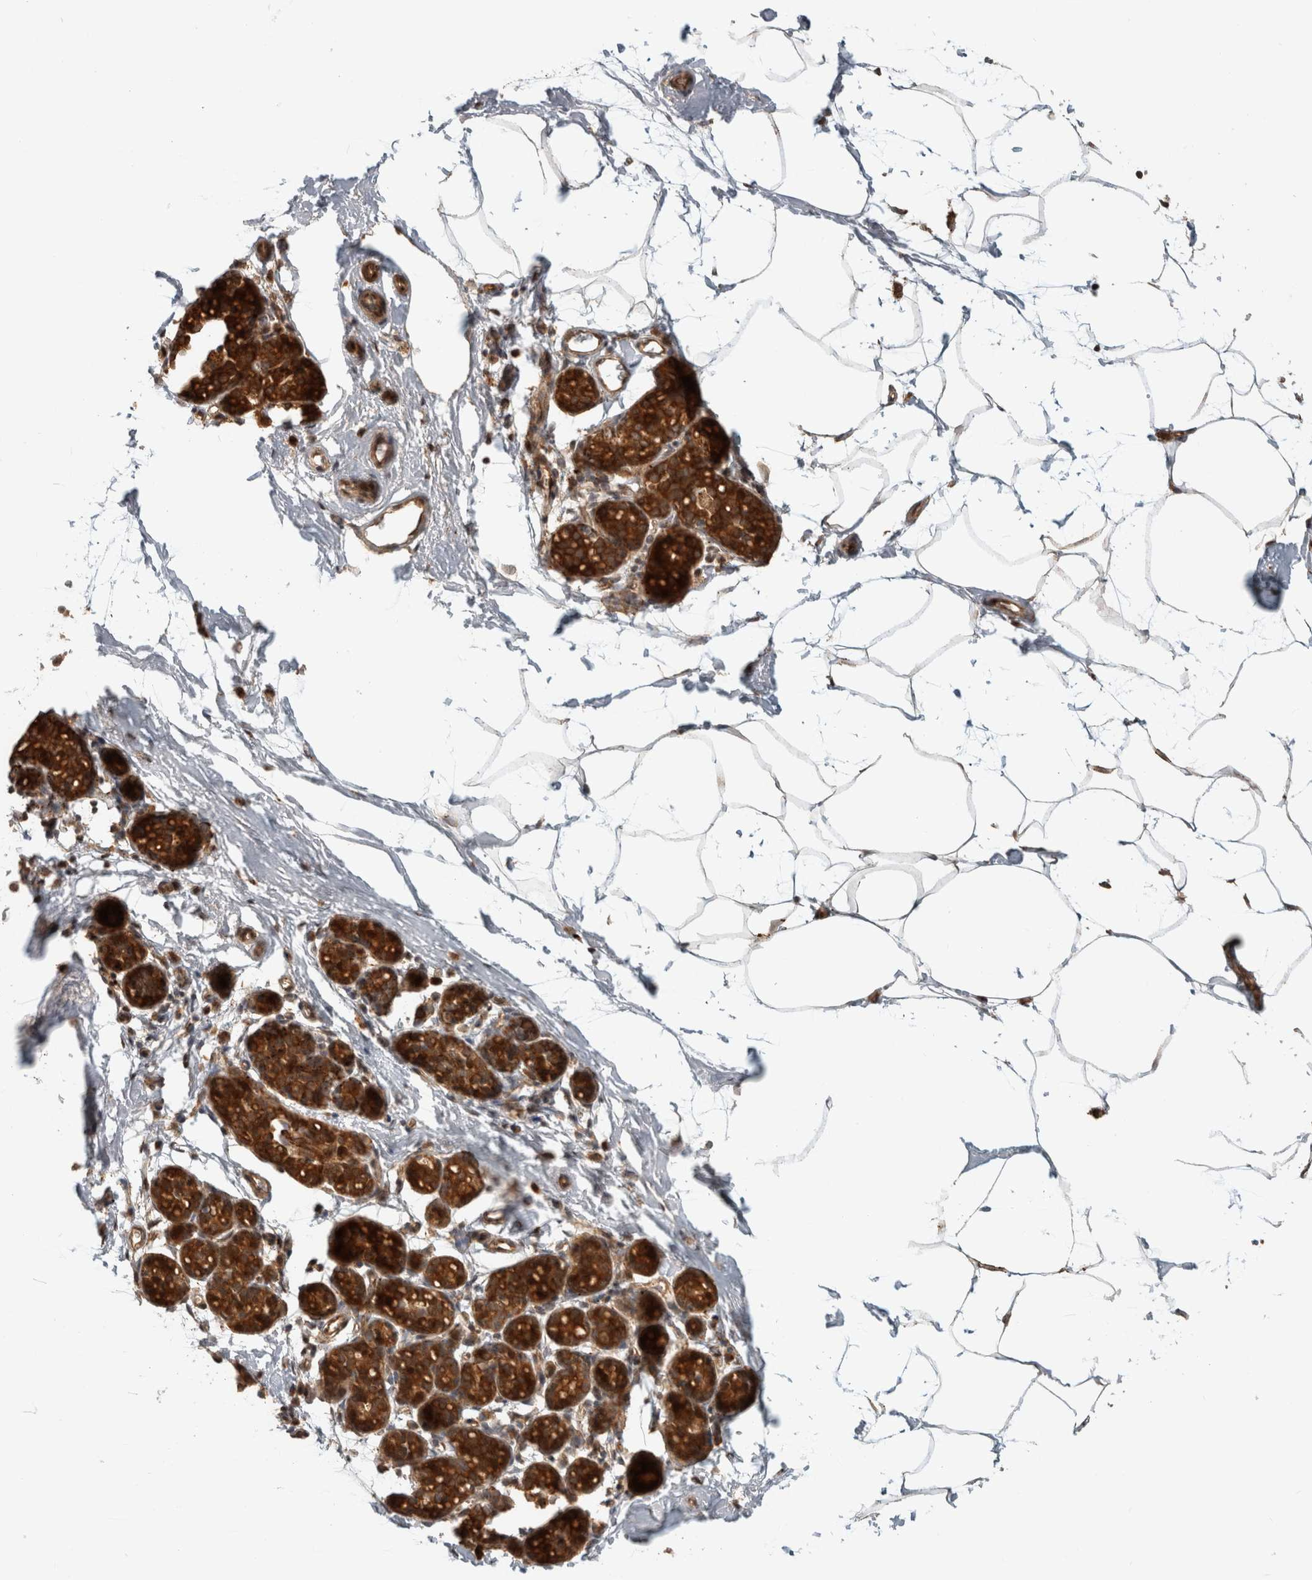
{"staining": {"intensity": "negative", "quantity": "none", "location": "none"}, "tissue": "breast", "cell_type": "Adipocytes", "image_type": "normal", "snomed": [{"axis": "morphology", "description": "Normal tissue, NOS"}, {"axis": "topography", "description": "Breast"}], "caption": "IHC of benign breast displays no expression in adipocytes.", "gene": "PITPNC1", "patient": {"sex": "female", "age": 62}}